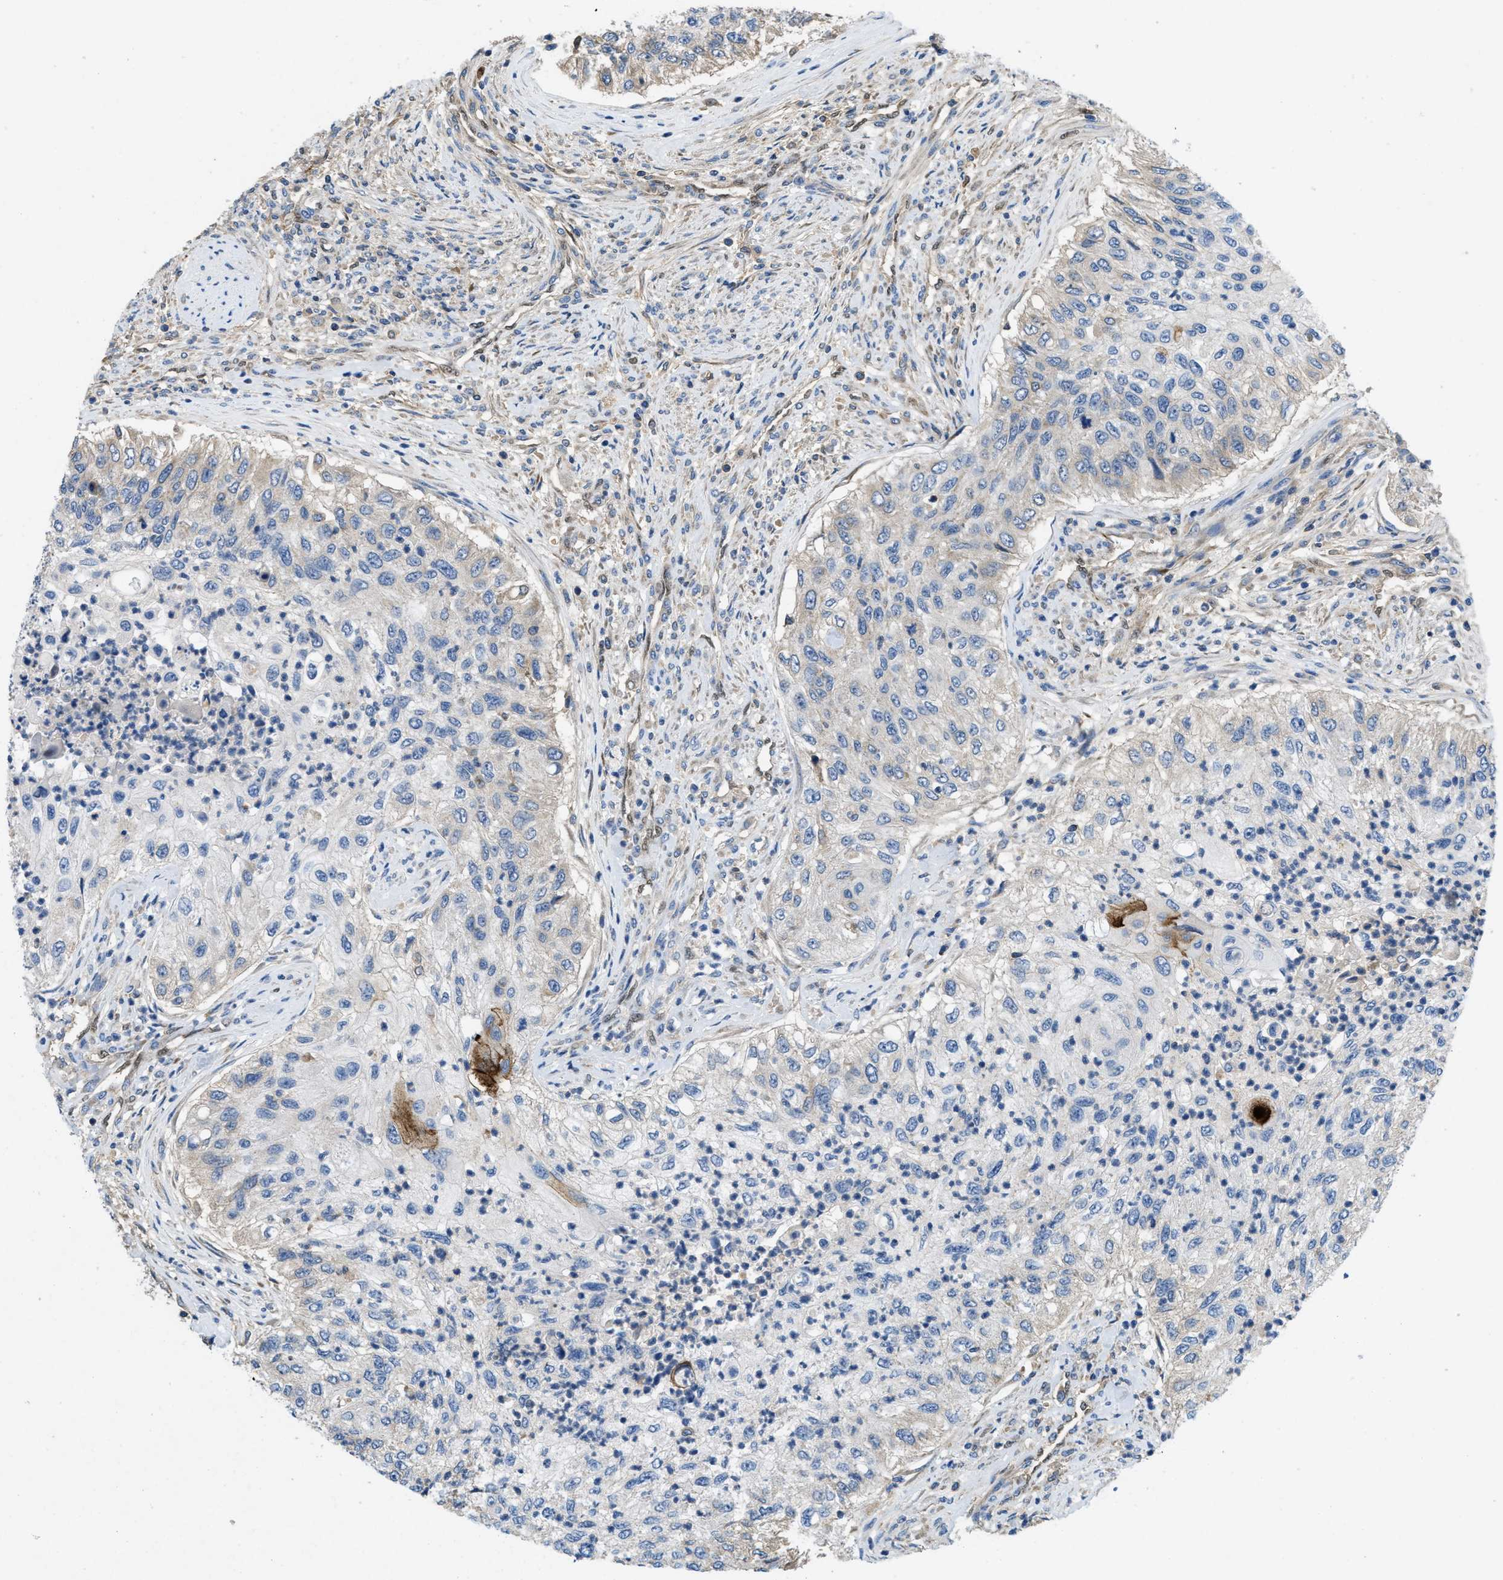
{"staining": {"intensity": "negative", "quantity": "none", "location": "none"}, "tissue": "urothelial cancer", "cell_type": "Tumor cells", "image_type": "cancer", "snomed": [{"axis": "morphology", "description": "Urothelial carcinoma, High grade"}, {"axis": "topography", "description": "Urinary bladder"}], "caption": "Immunohistochemistry (IHC) of high-grade urothelial carcinoma reveals no expression in tumor cells. (Stains: DAB (3,3'-diaminobenzidine) immunohistochemistry with hematoxylin counter stain, Microscopy: brightfield microscopy at high magnification).", "gene": "PNKD", "patient": {"sex": "female", "age": 60}}